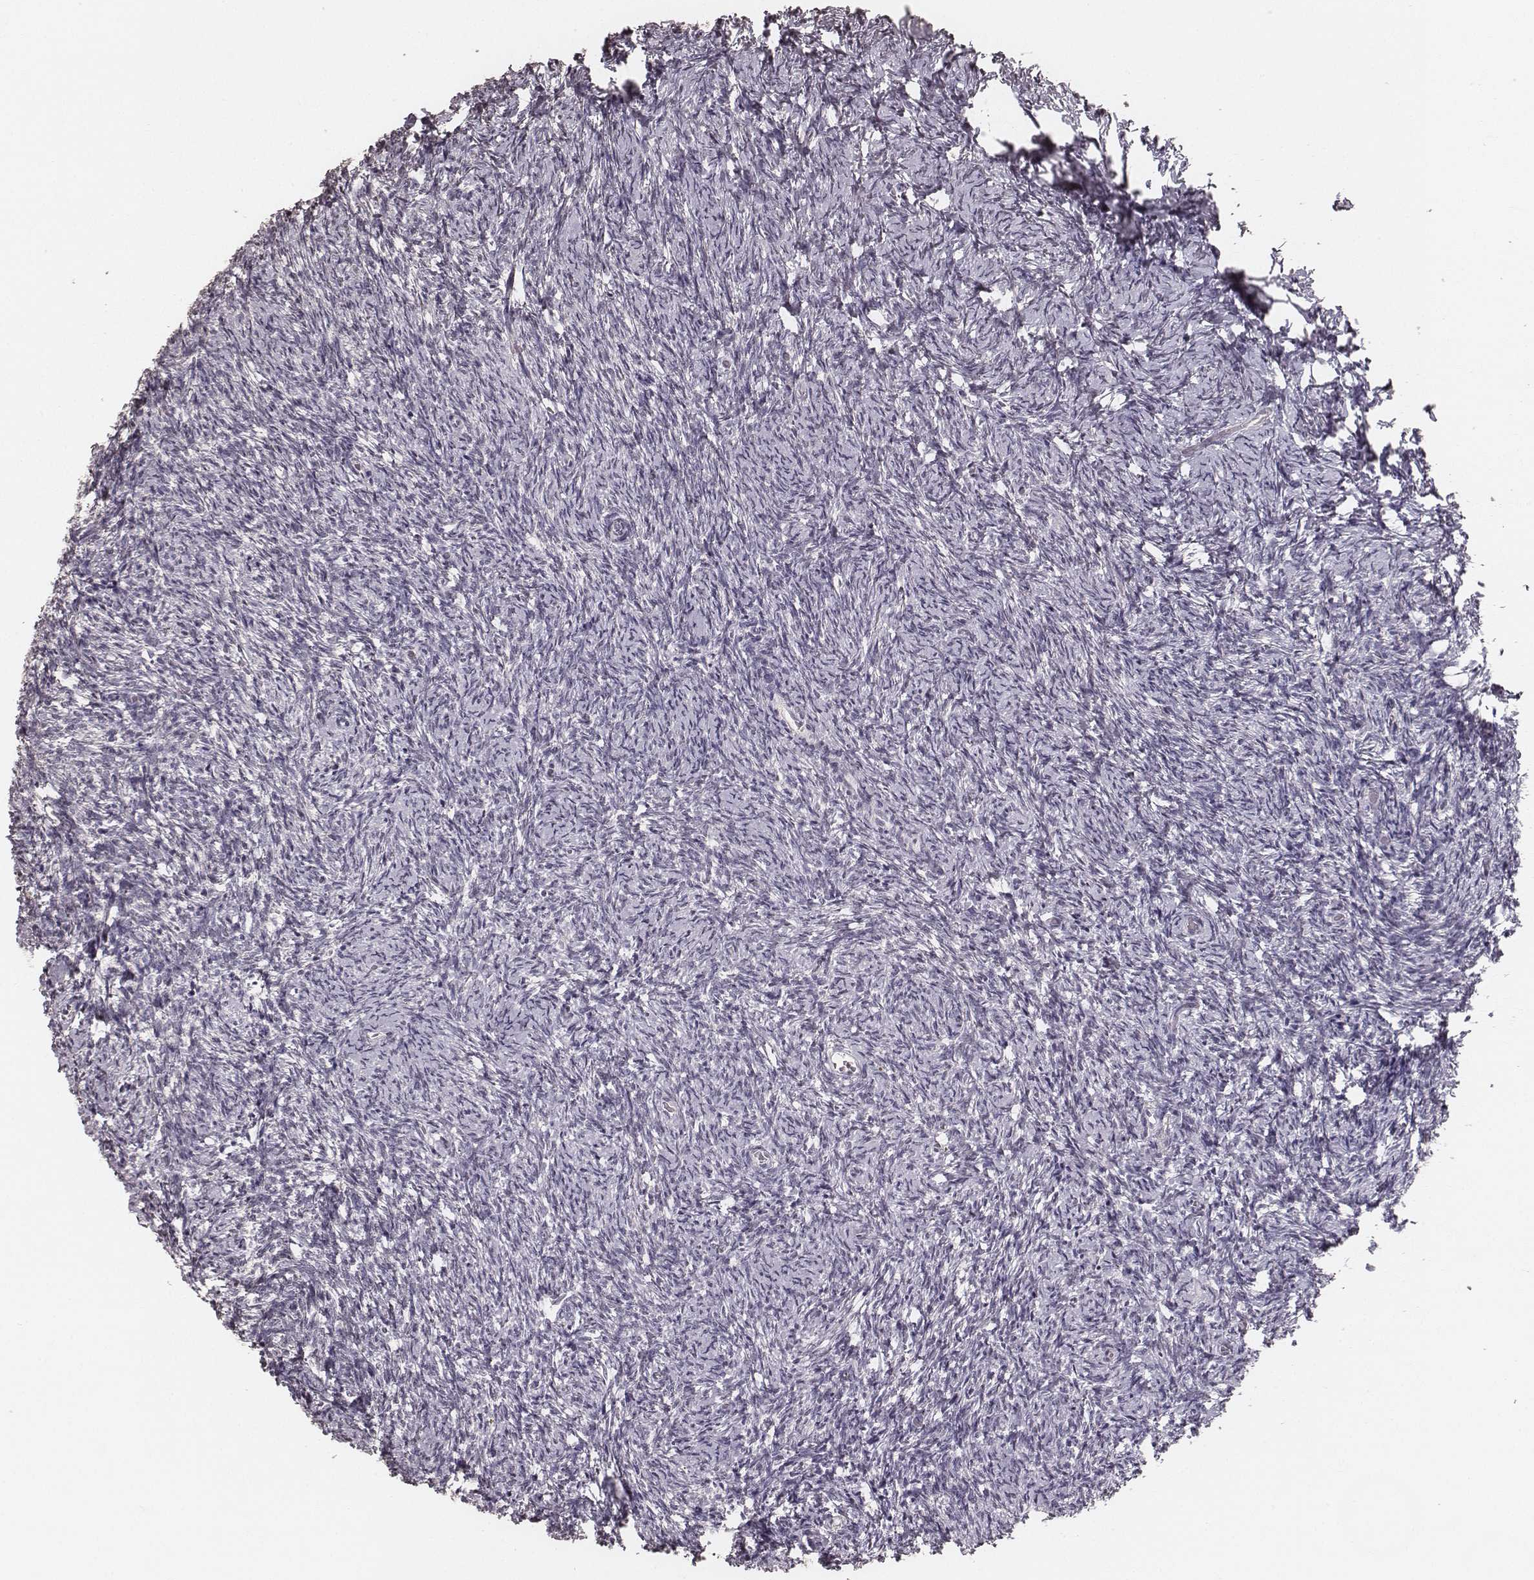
{"staining": {"intensity": "negative", "quantity": "none", "location": "none"}, "tissue": "ovary", "cell_type": "Follicle cells", "image_type": "normal", "snomed": [{"axis": "morphology", "description": "Normal tissue, NOS"}, {"axis": "topography", "description": "Ovary"}], "caption": "The immunohistochemistry histopathology image has no significant expression in follicle cells of ovary.", "gene": "LY6K", "patient": {"sex": "female", "age": 39}}